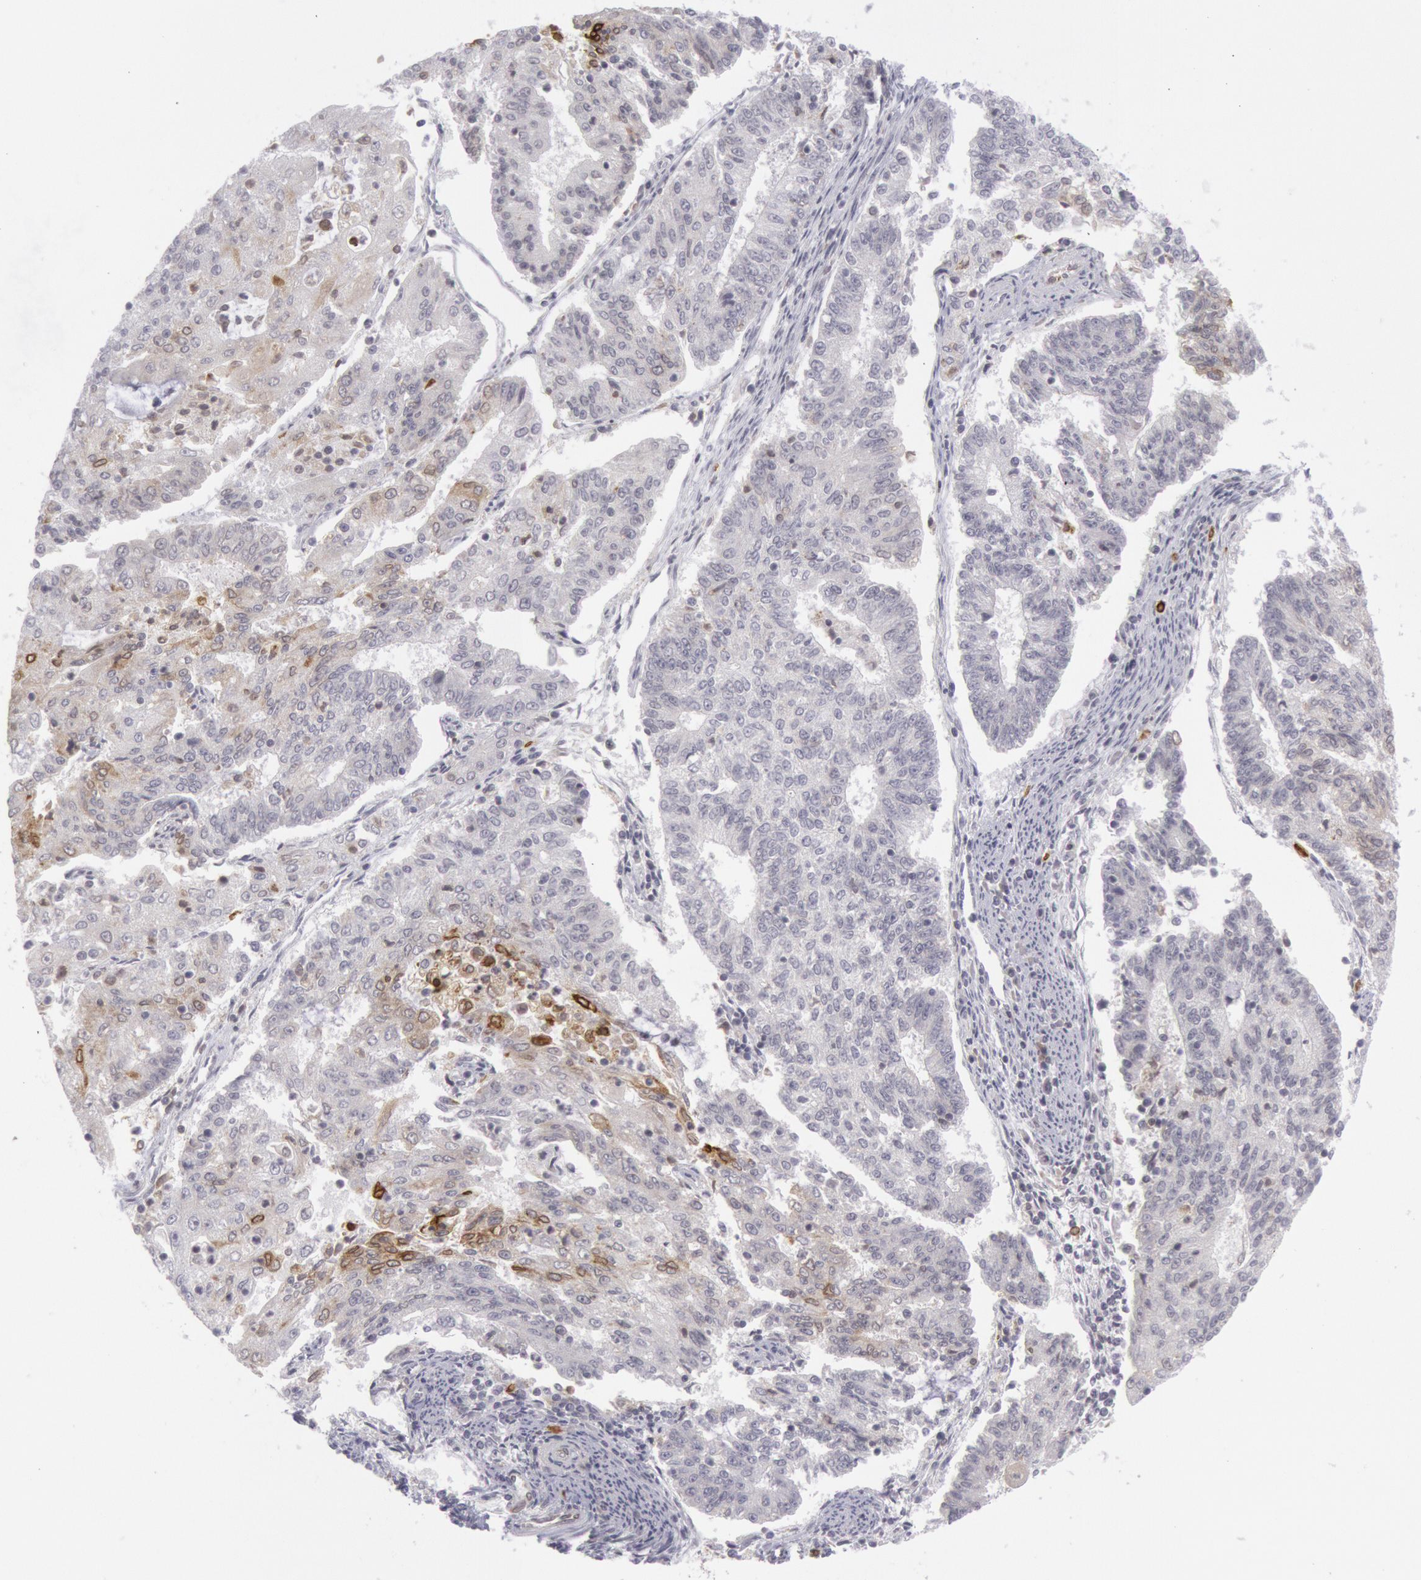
{"staining": {"intensity": "moderate", "quantity": "<25%", "location": "cytoplasmic/membranous"}, "tissue": "endometrial cancer", "cell_type": "Tumor cells", "image_type": "cancer", "snomed": [{"axis": "morphology", "description": "Adenocarcinoma, NOS"}, {"axis": "topography", "description": "Endometrium"}], "caption": "Protein staining of endometrial adenocarcinoma tissue demonstrates moderate cytoplasmic/membranous expression in about <25% of tumor cells. Nuclei are stained in blue.", "gene": "PTGS2", "patient": {"sex": "female", "age": 56}}